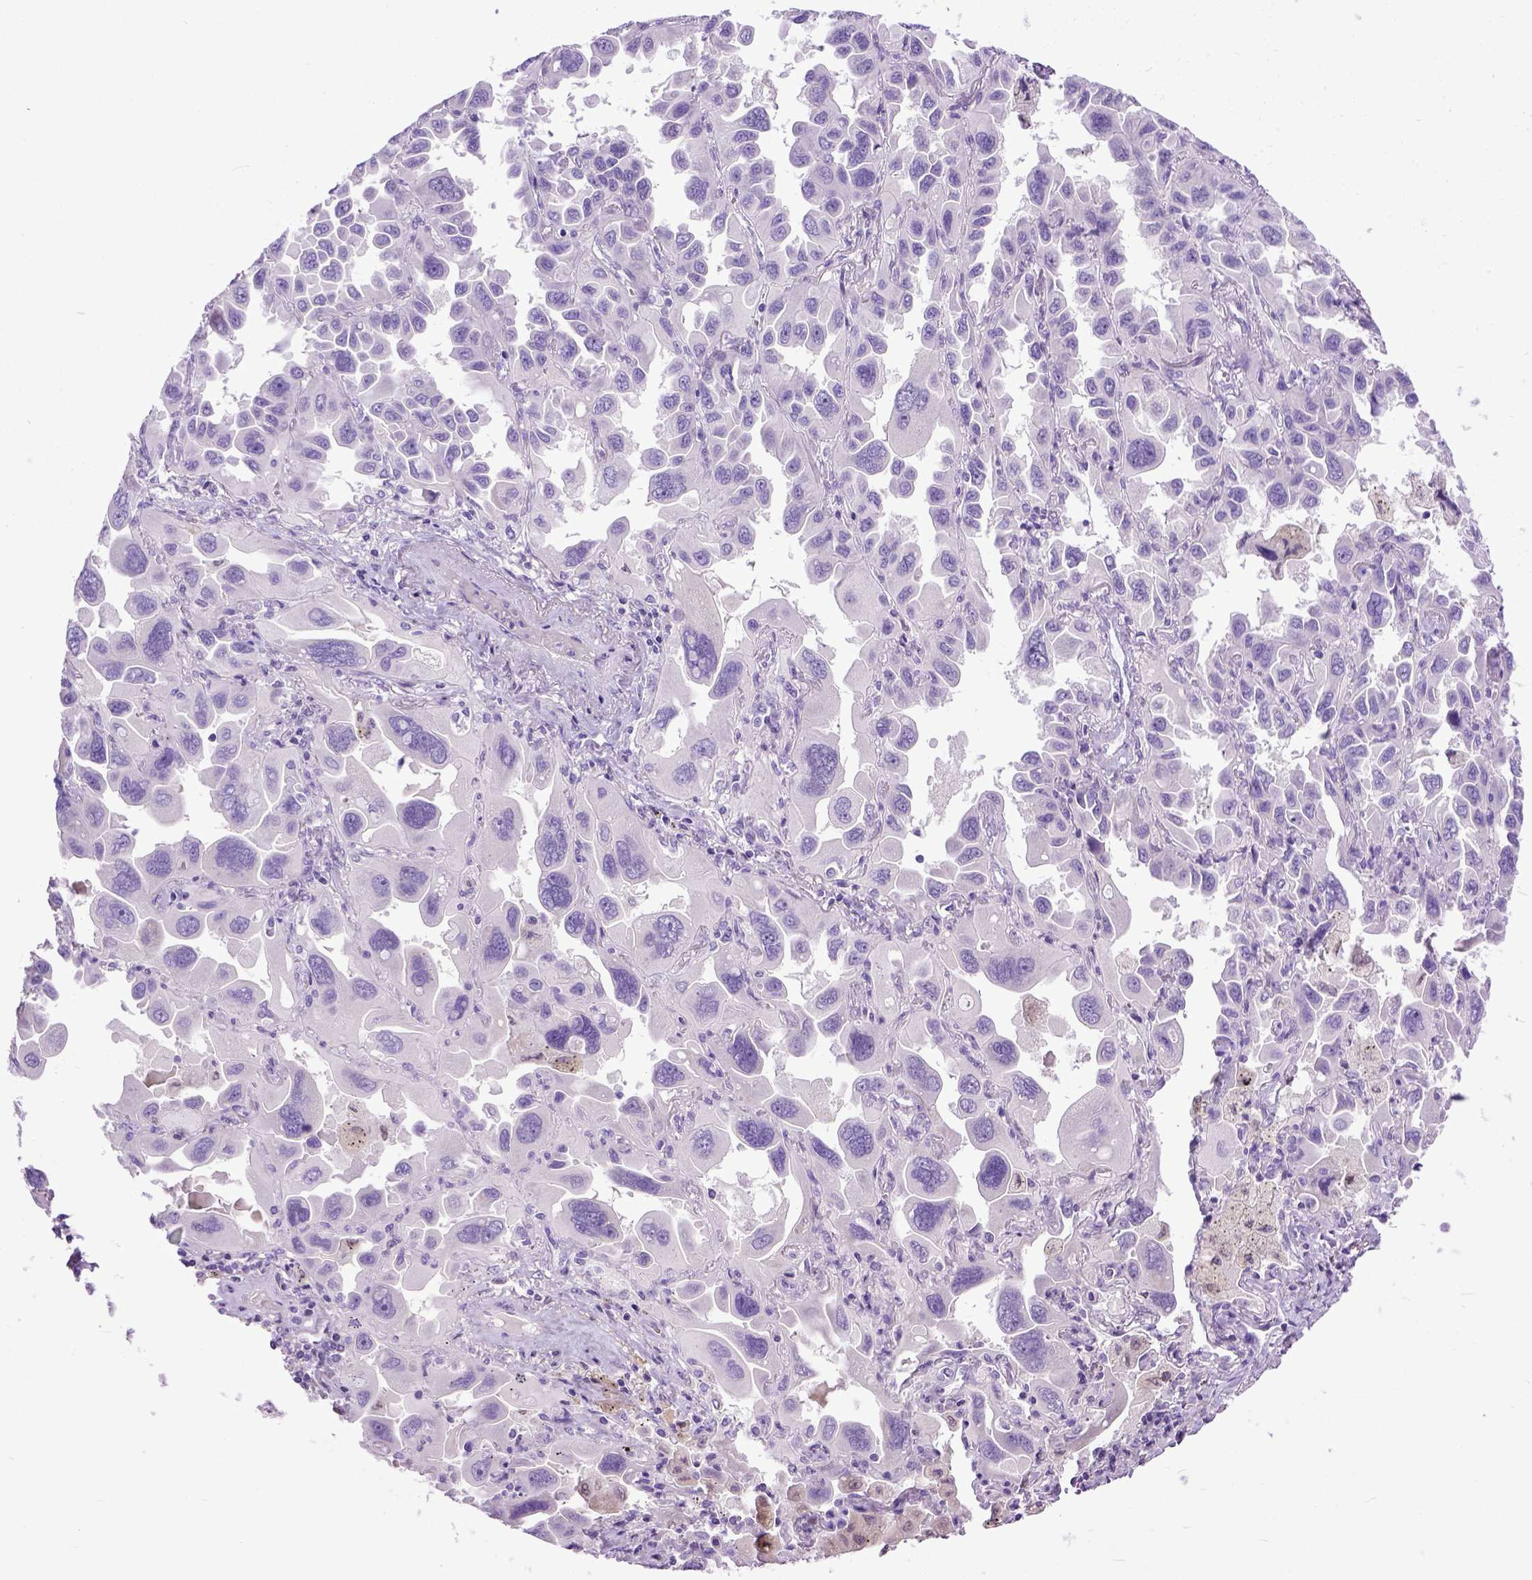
{"staining": {"intensity": "negative", "quantity": "none", "location": "none"}, "tissue": "lung cancer", "cell_type": "Tumor cells", "image_type": "cancer", "snomed": [{"axis": "morphology", "description": "Adenocarcinoma, NOS"}, {"axis": "topography", "description": "Lung"}], "caption": "Protein analysis of adenocarcinoma (lung) reveals no significant positivity in tumor cells.", "gene": "CRB1", "patient": {"sex": "male", "age": 64}}